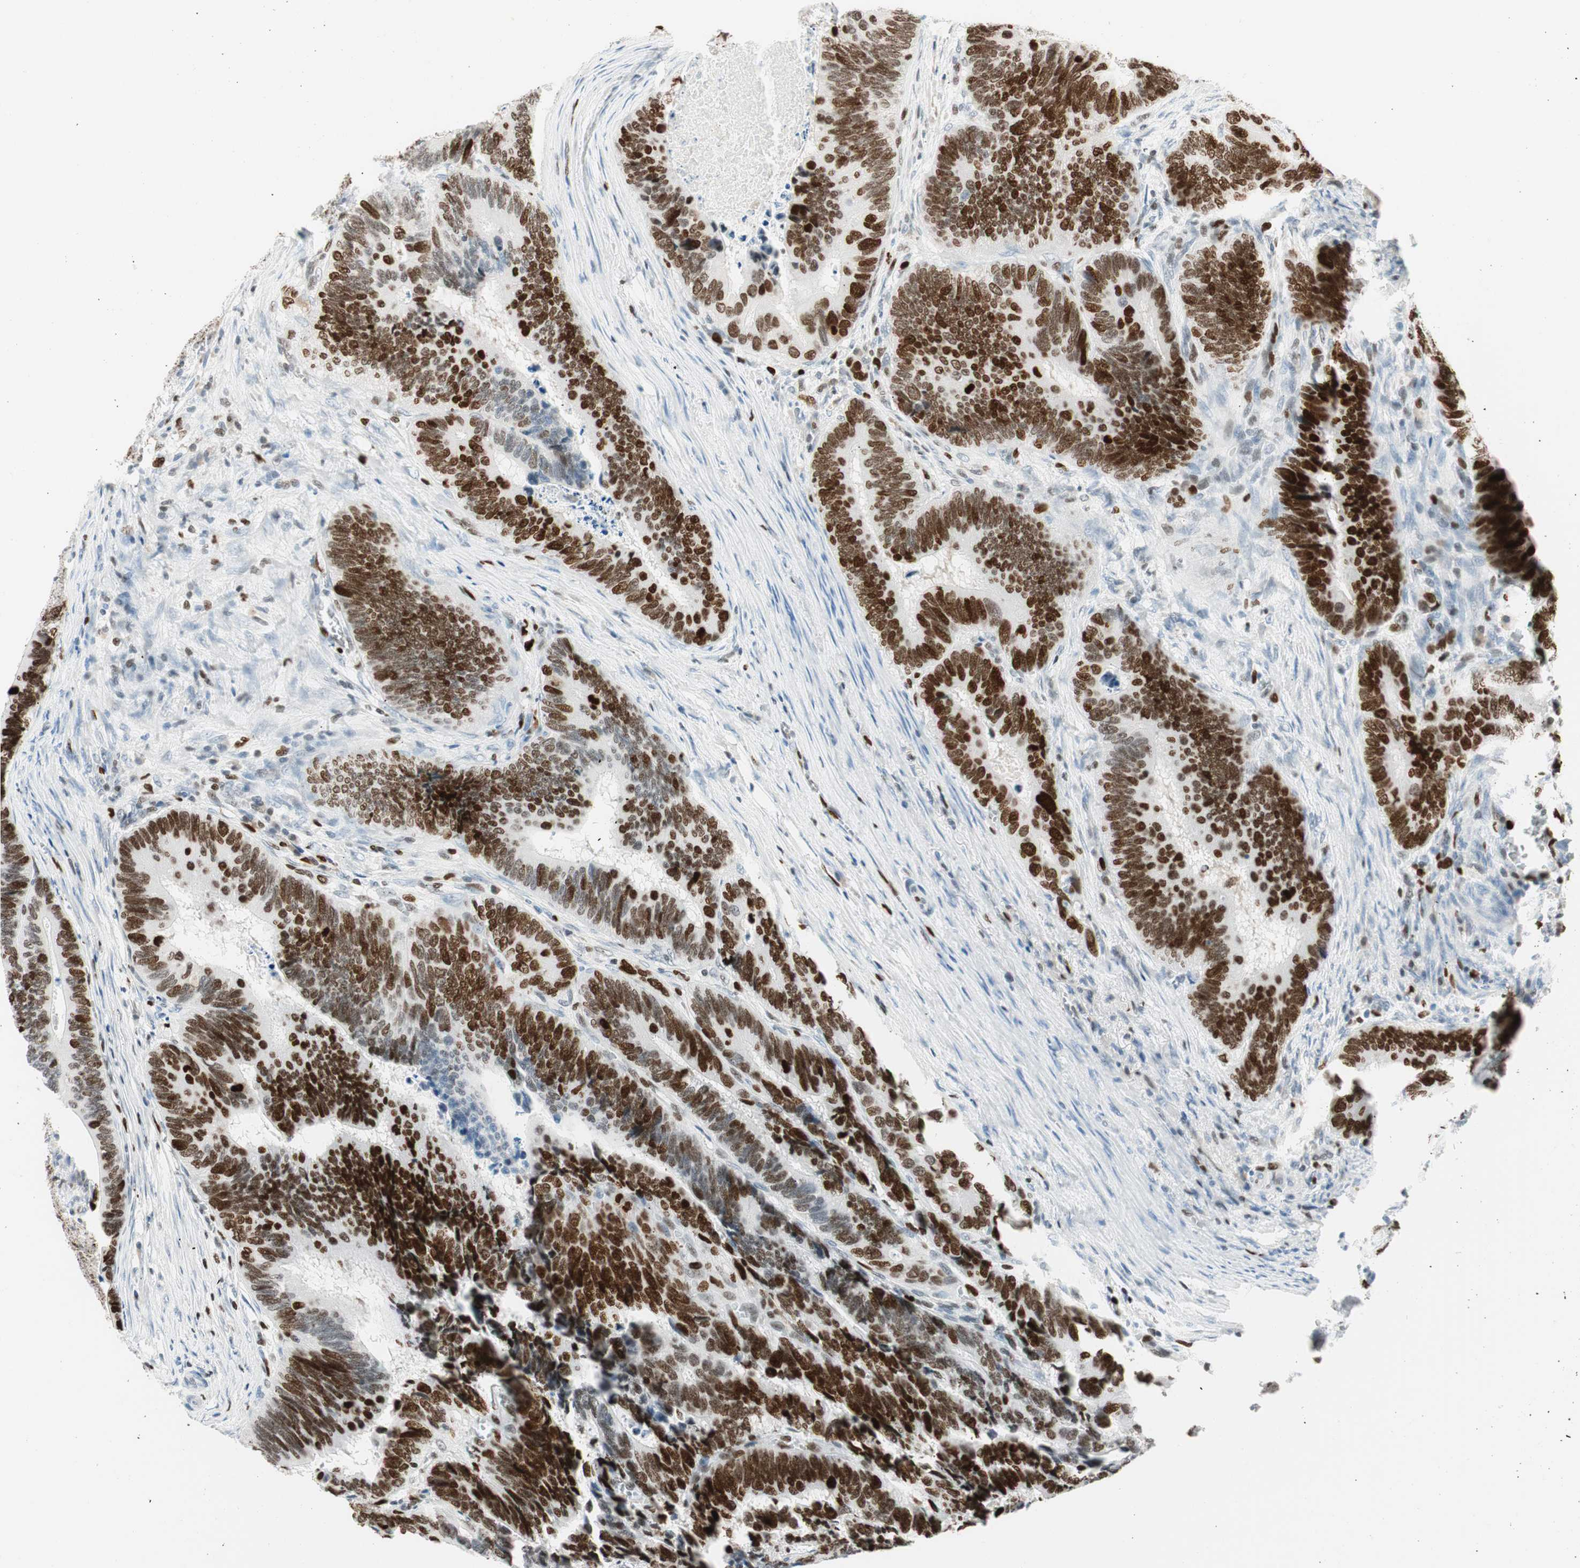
{"staining": {"intensity": "strong", "quantity": ">75%", "location": "nuclear"}, "tissue": "colorectal cancer", "cell_type": "Tumor cells", "image_type": "cancer", "snomed": [{"axis": "morphology", "description": "Adenocarcinoma, NOS"}, {"axis": "topography", "description": "Colon"}], "caption": "Brown immunohistochemical staining in human colorectal cancer demonstrates strong nuclear staining in about >75% of tumor cells.", "gene": "EZH2", "patient": {"sex": "male", "age": 72}}